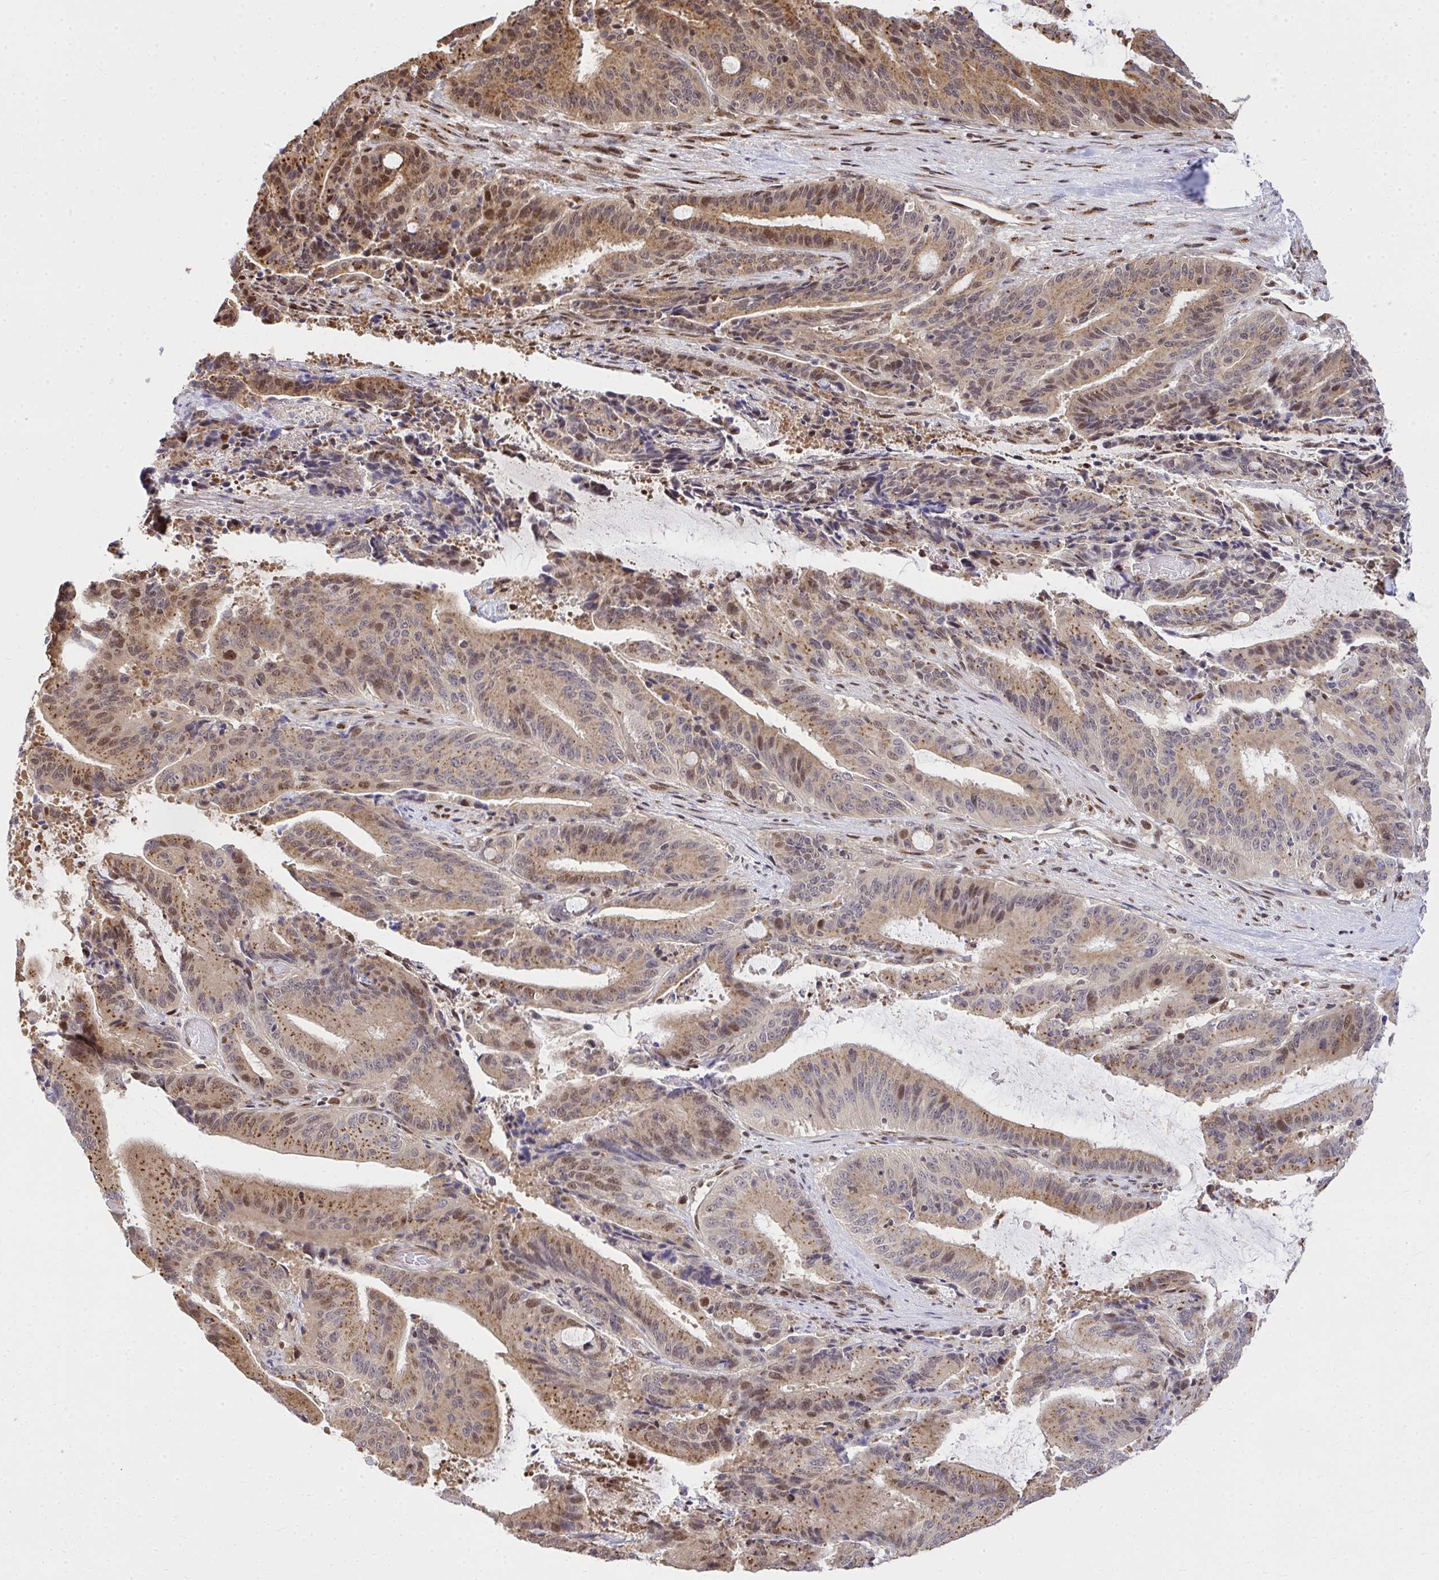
{"staining": {"intensity": "moderate", "quantity": ">75%", "location": "cytoplasmic/membranous,nuclear"}, "tissue": "liver cancer", "cell_type": "Tumor cells", "image_type": "cancer", "snomed": [{"axis": "morphology", "description": "Normal tissue, NOS"}, {"axis": "morphology", "description": "Cholangiocarcinoma"}, {"axis": "topography", "description": "Liver"}, {"axis": "topography", "description": "Peripheral nerve tissue"}], "caption": "Cholangiocarcinoma (liver) was stained to show a protein in brown. There is medium levels of moderate cytoplasmic/membranous and nuclear expression in about >75% of tumor cells. (DAB IHC, brown staining for protein, blue staining for nuclei).", "gene": "PIGY", "patient": {"sex": "female", "age": 73}}